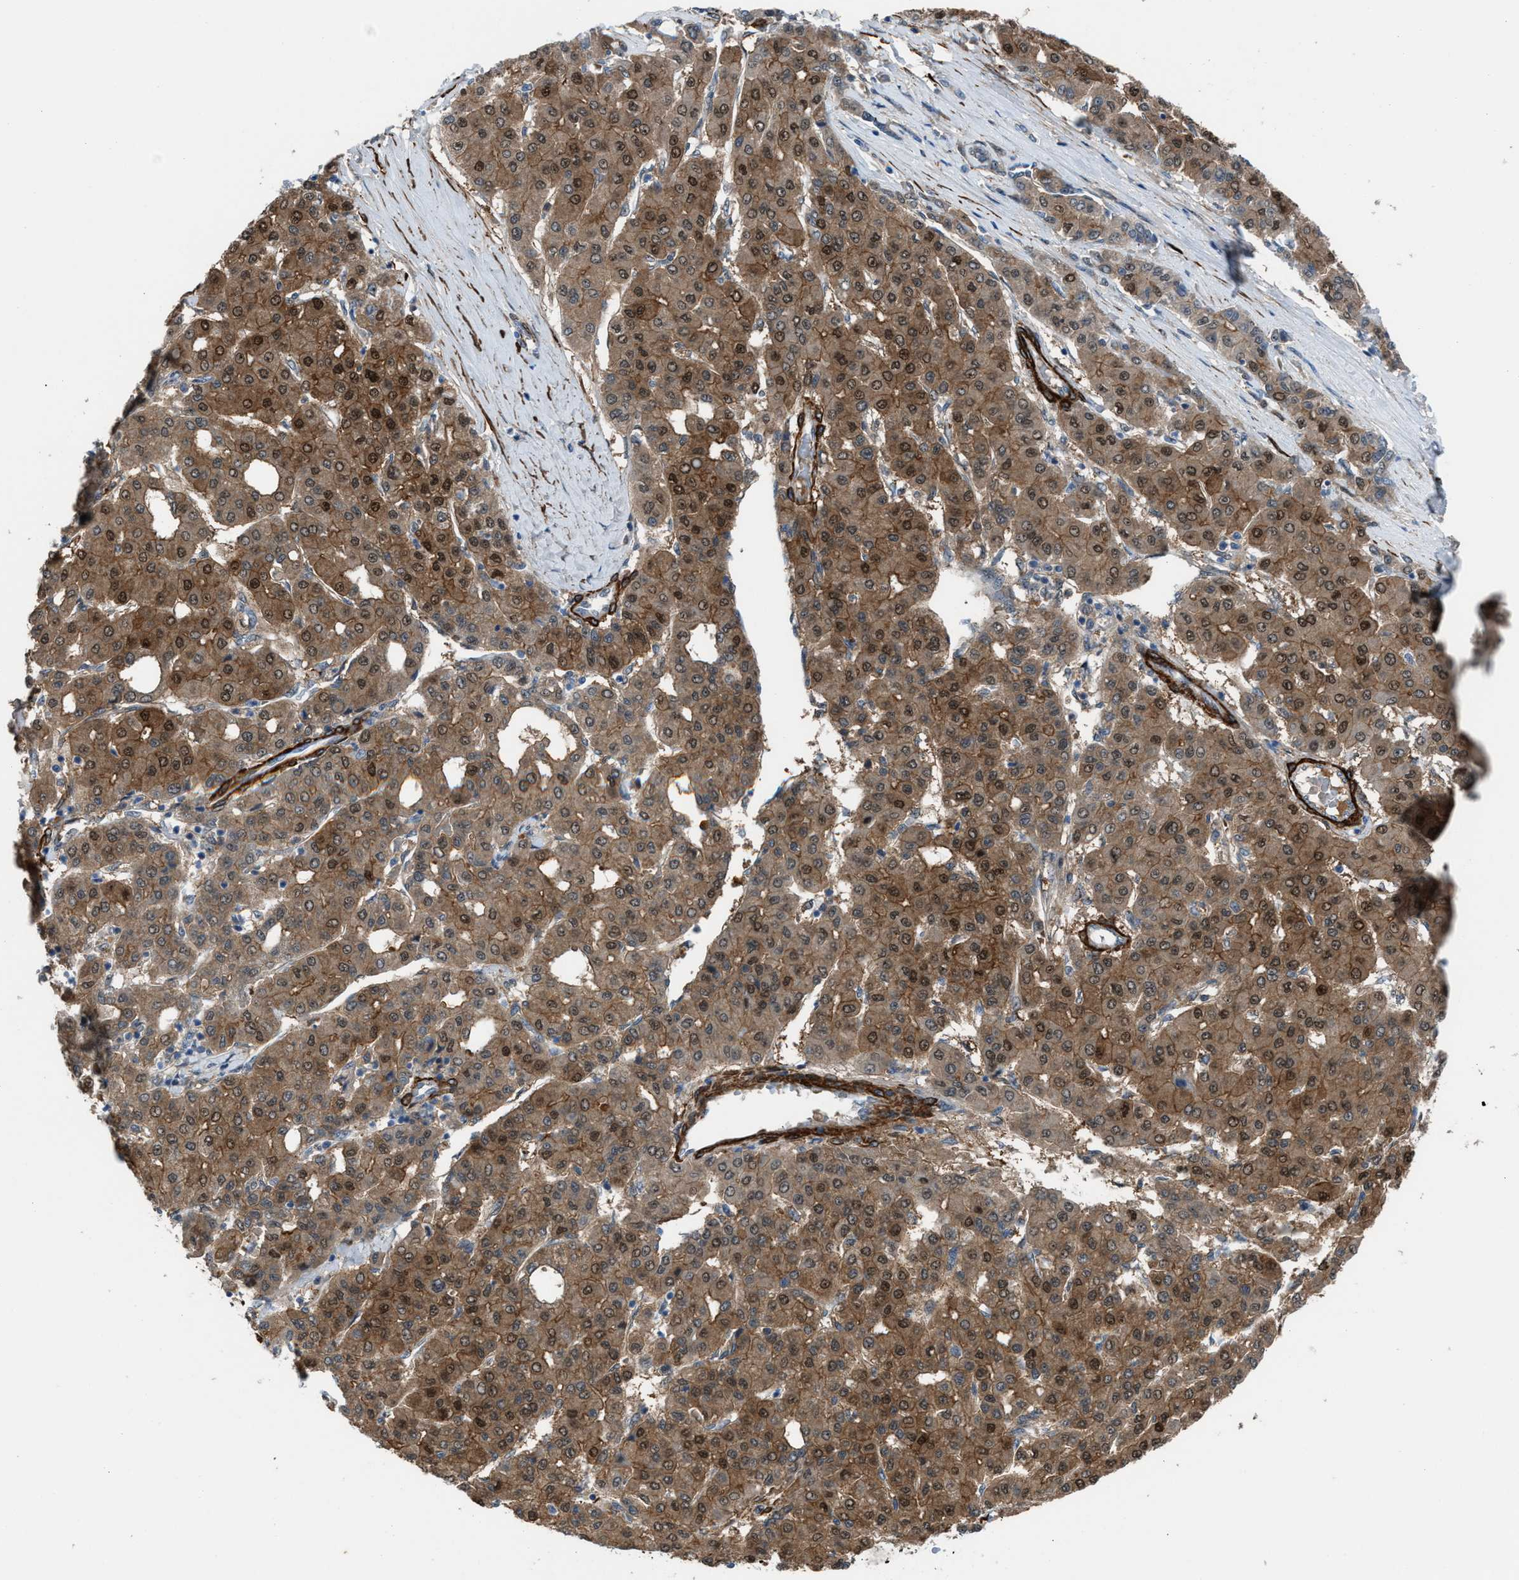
{"staining": {"intensity": "moderate", "quantity": ">75%", "location": "cytoplasmic/membranous,nuclear"}, "tissue": "liver cancer", "cell_type": "Tumor cells", "image_type": "cancer", "snomed": [{"axis": "morphology", "description": "Carcinoma, Hepatocellular, NOS"}, {"axis": "topography", "description": "Liver"}], "caption": "The histopathology image demonstrates staining of hepatocellular carcinoma (liver), revealing moderate cytoplasmic/membranous and nuclear protein positivity (brown color) within tumor cells.", "gene": "NQO2", "patient": {"sex": "male", "age": 65}}